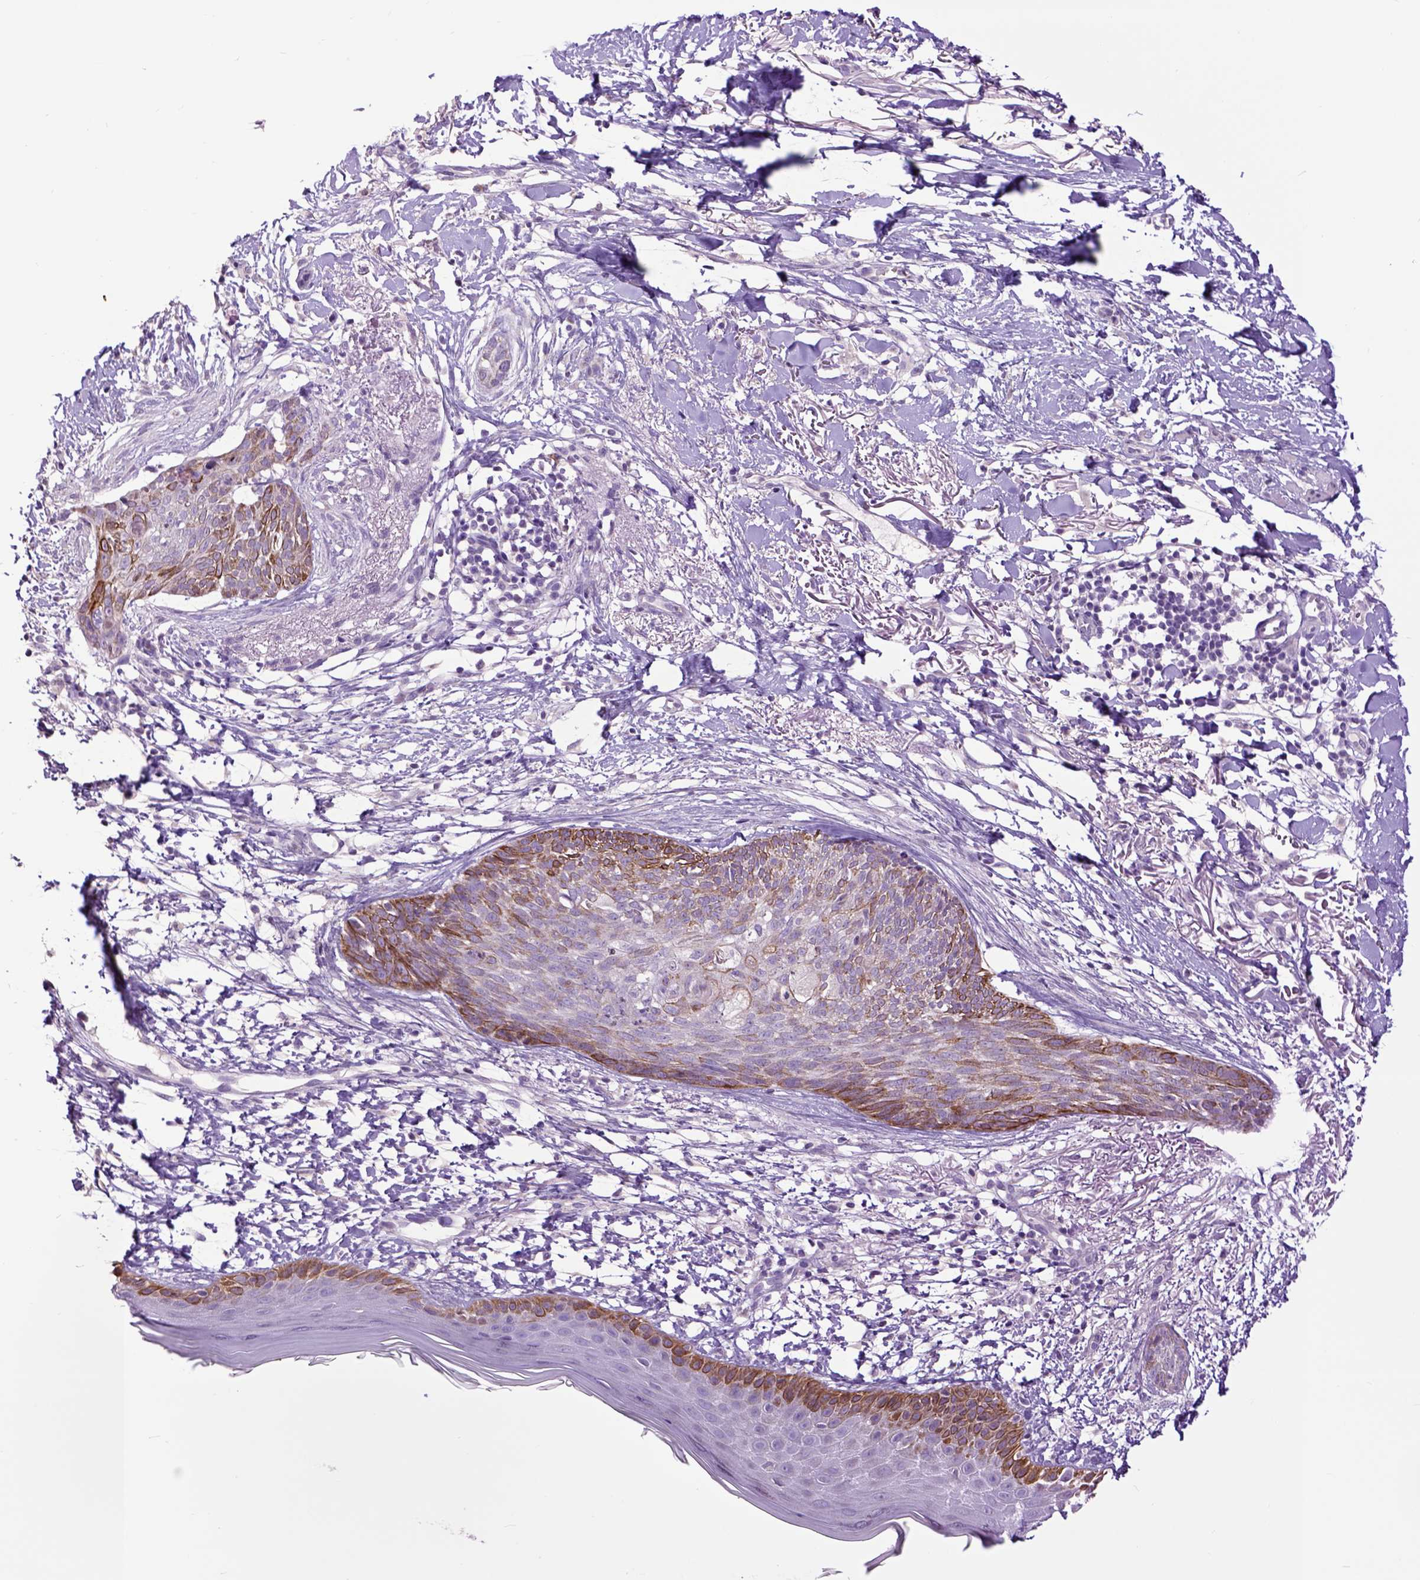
{"staining": {"intensity": "moderate", "quantity": "25%-75%", "location": "cytoplasmic/membranous"}, "tissue": "skin cancer", "cell_type": "Tumor cells", "image_type": "cancer", "snomed": [{"axis": "morphology", "description": "Normal tissue, NOS"}, {"axis": "morphology", "description": "Basal cell carcinoma"}, {"axis": "topography", "description": "Skin"}], "caption": "The immunohistochemical stain labels moderate cytoplasmic/membranous staining in tumor cells of skin cancer (basal cell carcinoma) tissue.", "gene": "RAB25", "patient": {"sex": "male", "age": 84}}